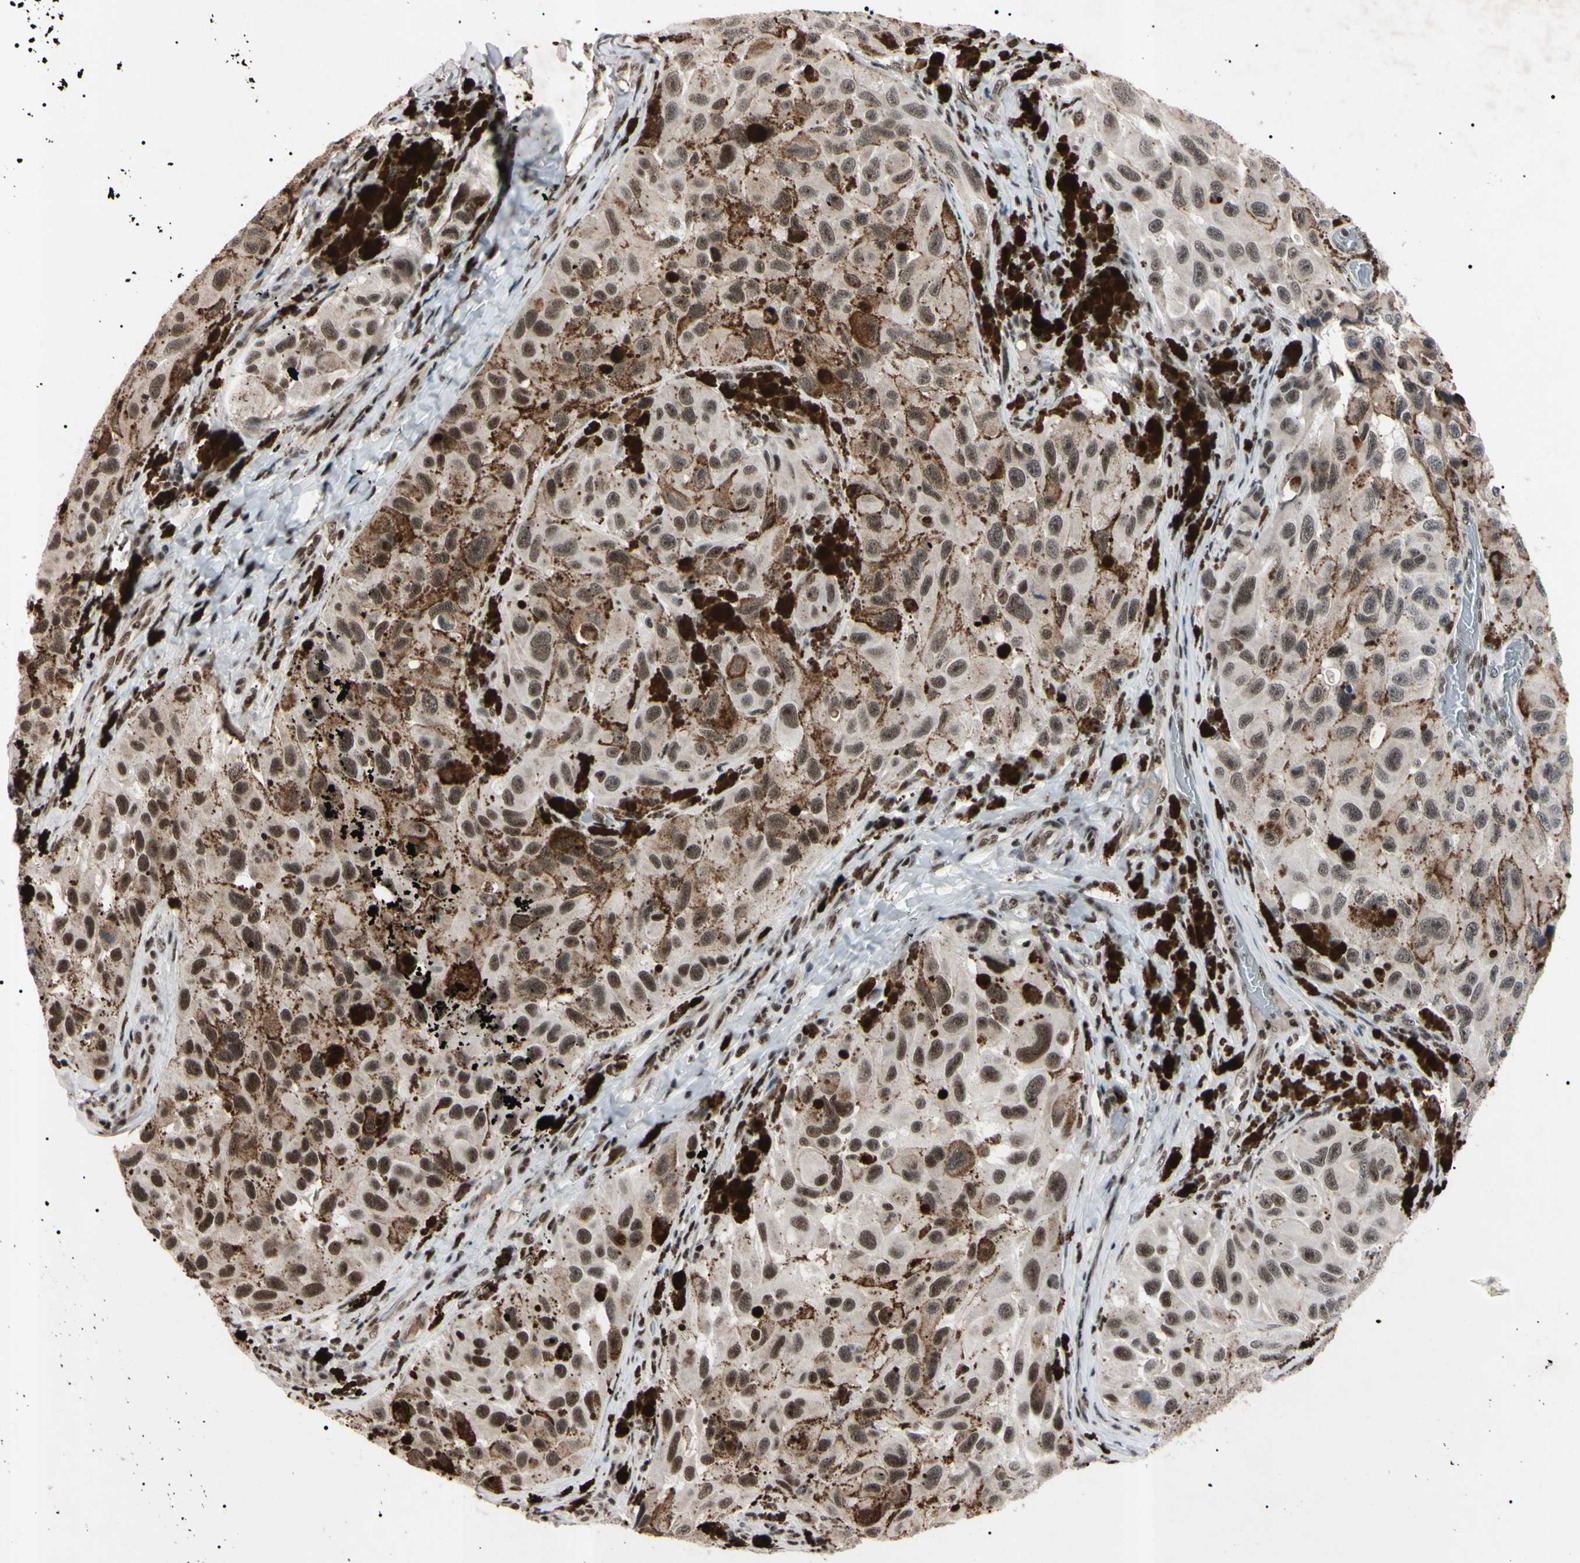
{"staining": {"intensity": "weak", "quantity": "25%-75%", "location": "nuclear"}, "tissue": "melanoma", "cell_type": "Tumor cells", "image_type": "cancer", "snomed": [{"axis": "morphology", "description": "Malignant melanoma, NOS"}, {"axis": "topography", "description": "Skin"}], "caption": "This photomicrograph exhibits melanoma stained with immunohistochemistry (IHC) to label a protein in brown. The nuclear of tumor cells show weak positivity for the protein. Nuclei are counter-stained blue.", "gene": "YY1", "patient": {"sex": "female", "age": 73}}